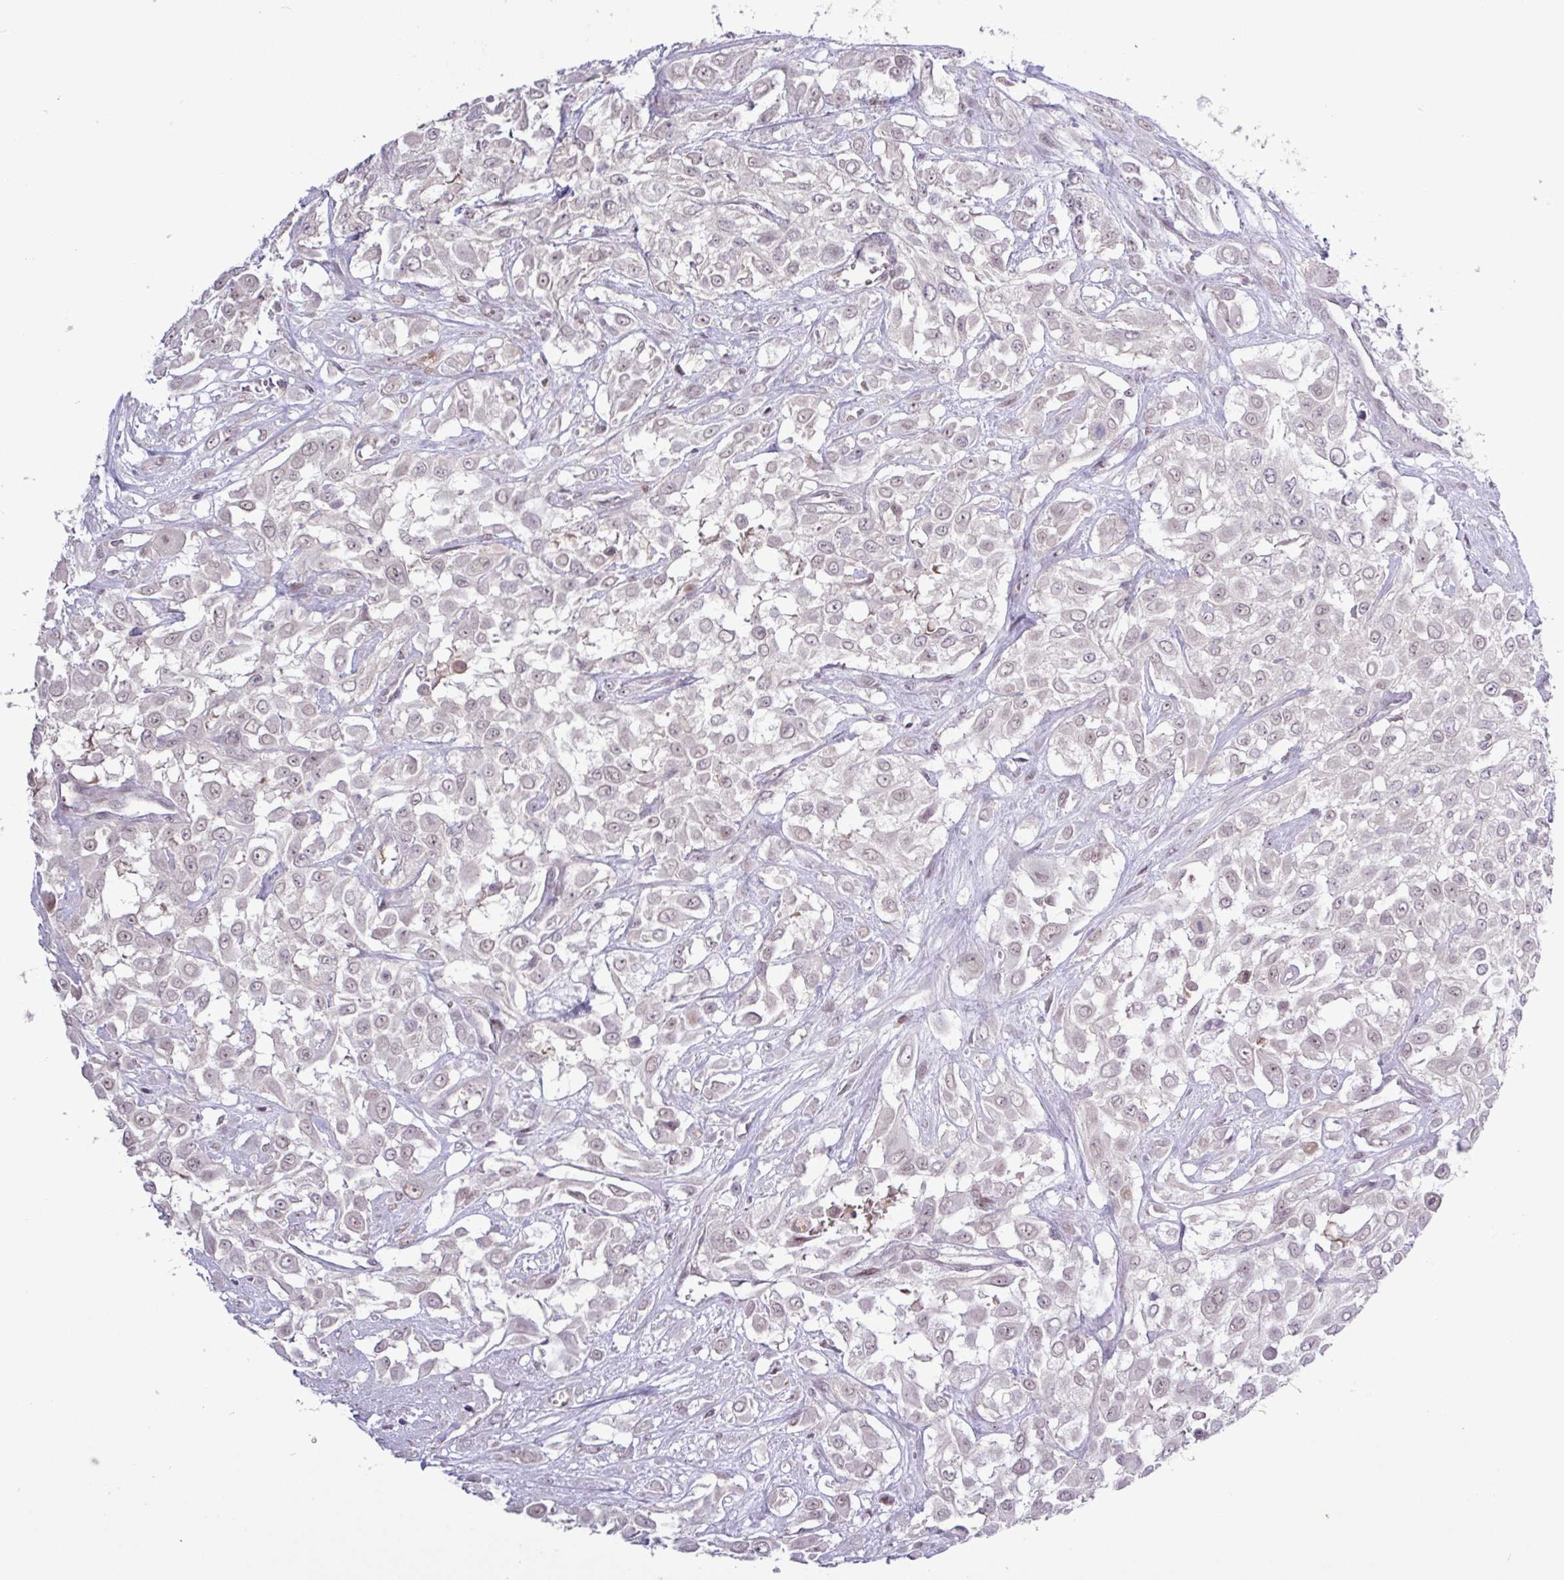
{"staining": {"intensity": "weak", "quantity": "<25%", "location": "nuclear"}, "tissue": "urothelial cancer", "cell_type": "Tumor cells", "image_type": "cancer", "snomed": [{"axis": "morphology", "description": "Urothelial carcinoma, High grade"}, {"axis": "topography", "description": "Urinary bladder"}], "caption": "Immunohistochemical staining of high-grade urothelial carcinoma reveals no significant staining in tumor cells.", "gene": "RTL3", "patient": {"sex": "male", "age": 57}}